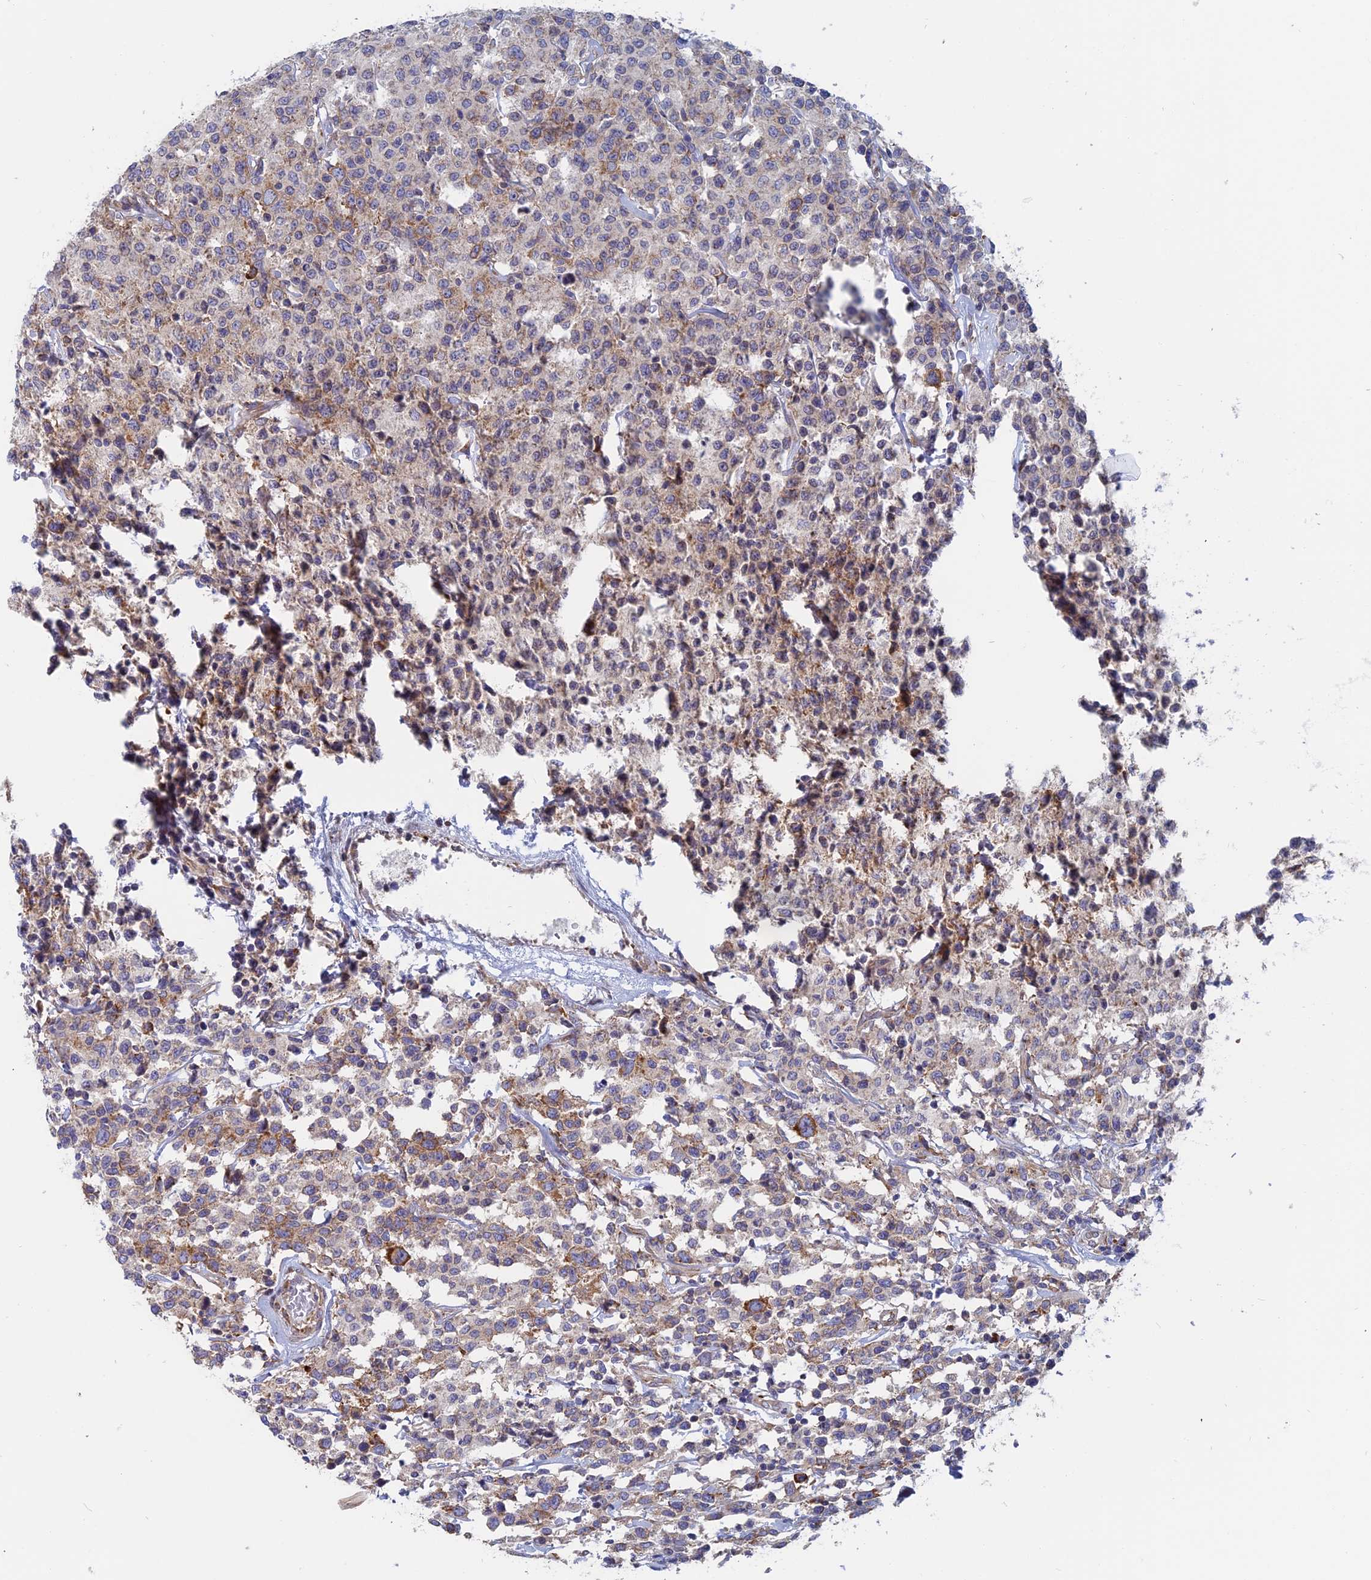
{"staining": {"intensity": "moderate", "quantity": "<25%", "location": "cytoplasmic/membranous"}, "tissue": "lymphoma", "cell_type": "Tumor cells", "image_type": "cancer", "snomed": [{"axis": "morphology", "description": "Malignant lymphoma, non-Hodgkin's type, Low grade"}, {"axis": "topography", "description": "Small intestine"}], "caption": "Immunohistochemical staining of human malignant lymphoma, non-Hodgkin's type (low-grade) demonstrates moderate cytoplasmic/membranous protein staining in about <25% of tumor cells.", "gene": "TBC1D30", "patient": {"sex": "female", "age": 59}}